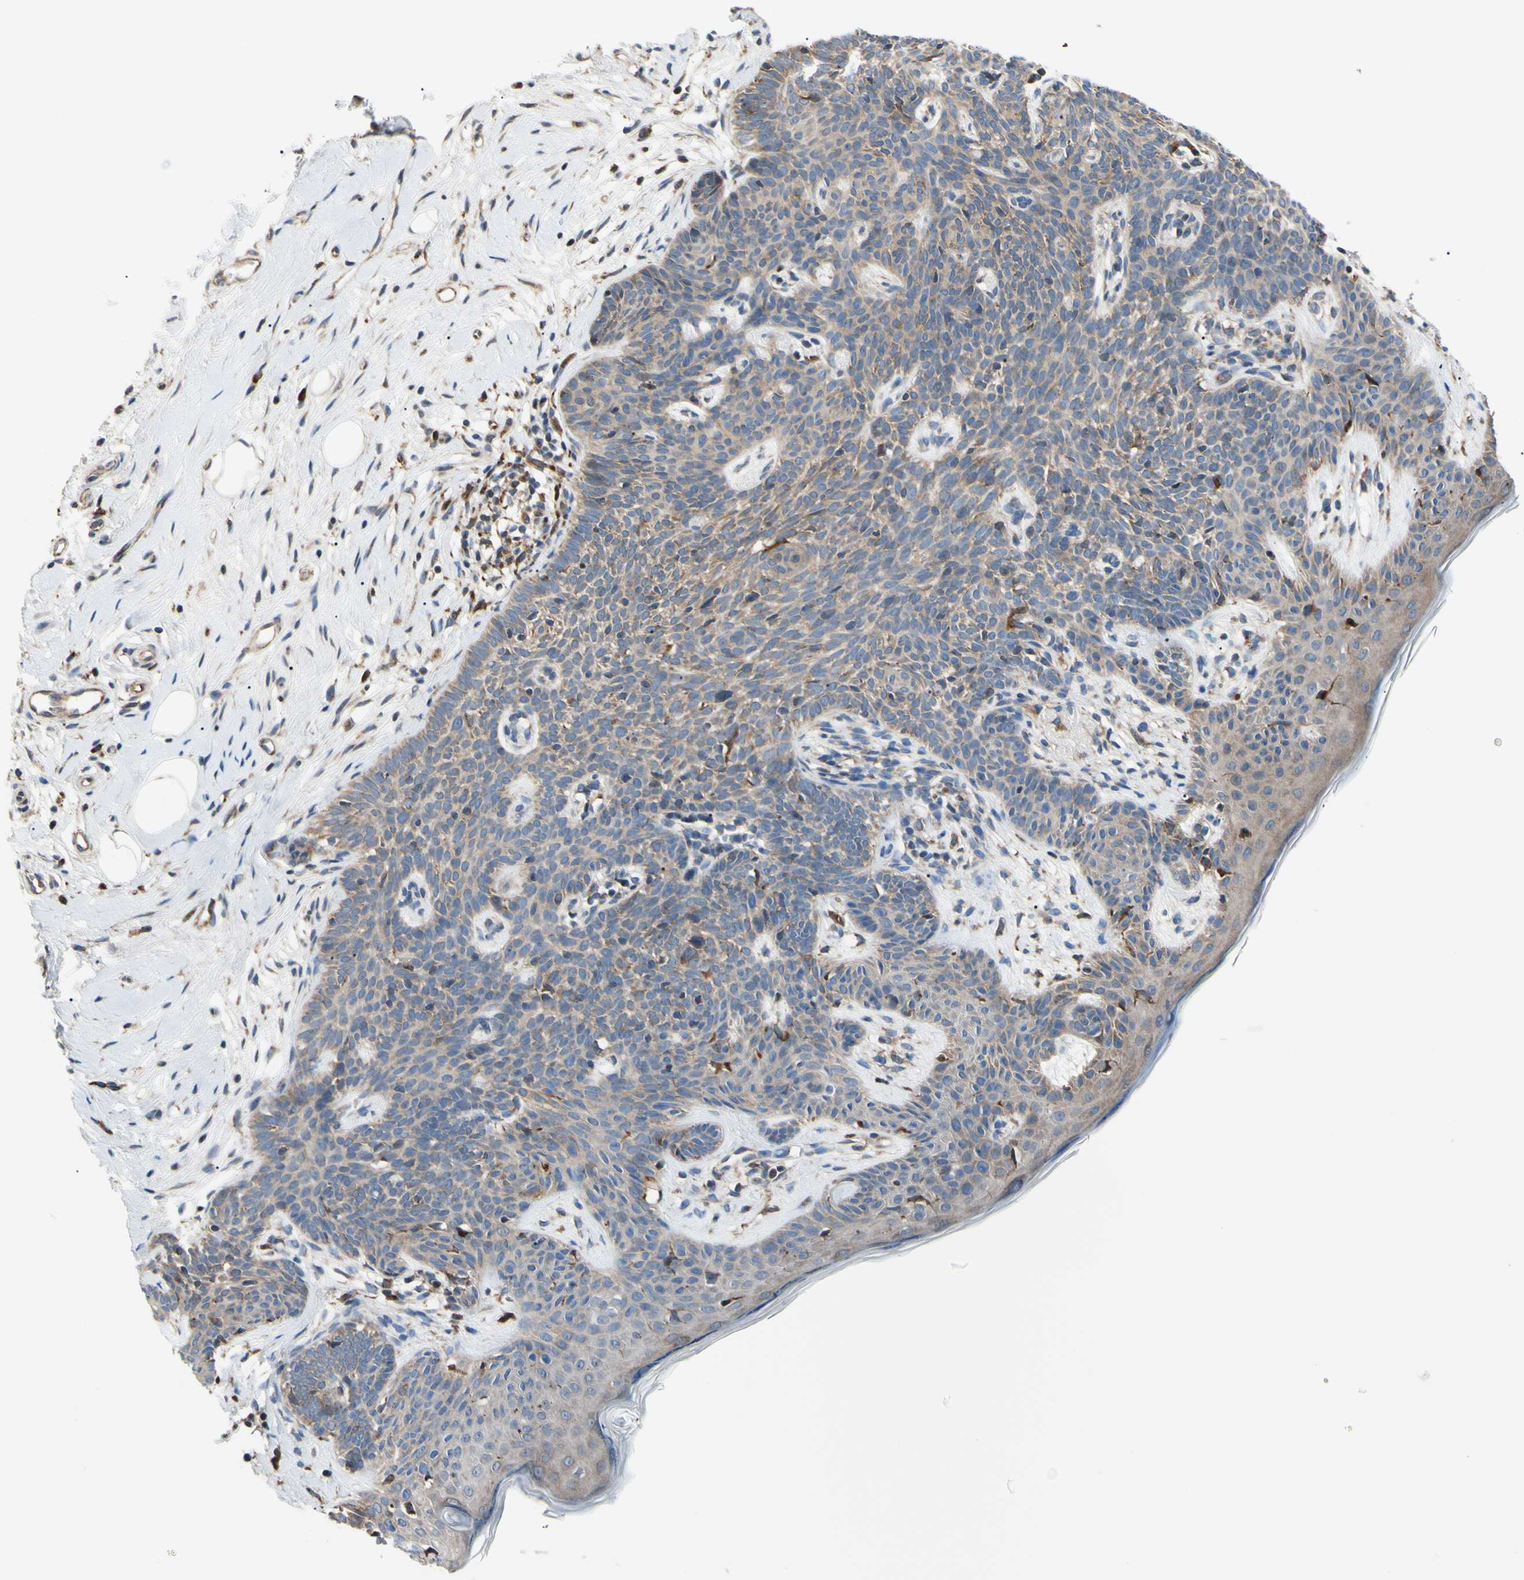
{"staining": {"intensity": "moderate", "quantity": ">75%", "location": "cytoplasmic/membranous"}, "tissue": "skin cancer", "cell_type": "Tumor cells", "image_type": "cancer", "snomed": [{"axis": "morphology", "description": "Developmental malformation"}, {"axis": "morphology", "description": "Basal cell carcinoma"}, {"axis": "topography", "description": "Skin"}], "caption": "Protein analysis of basal cell carcinoma (skin) tissue reveals moderate cytoplasmic/membranous expression in about >75% of tumor cells. (Brightfield microscopy of DAB IHC at high magnification).", "gene": "BMF", "patient": {"sex": "female", "age": 62}}